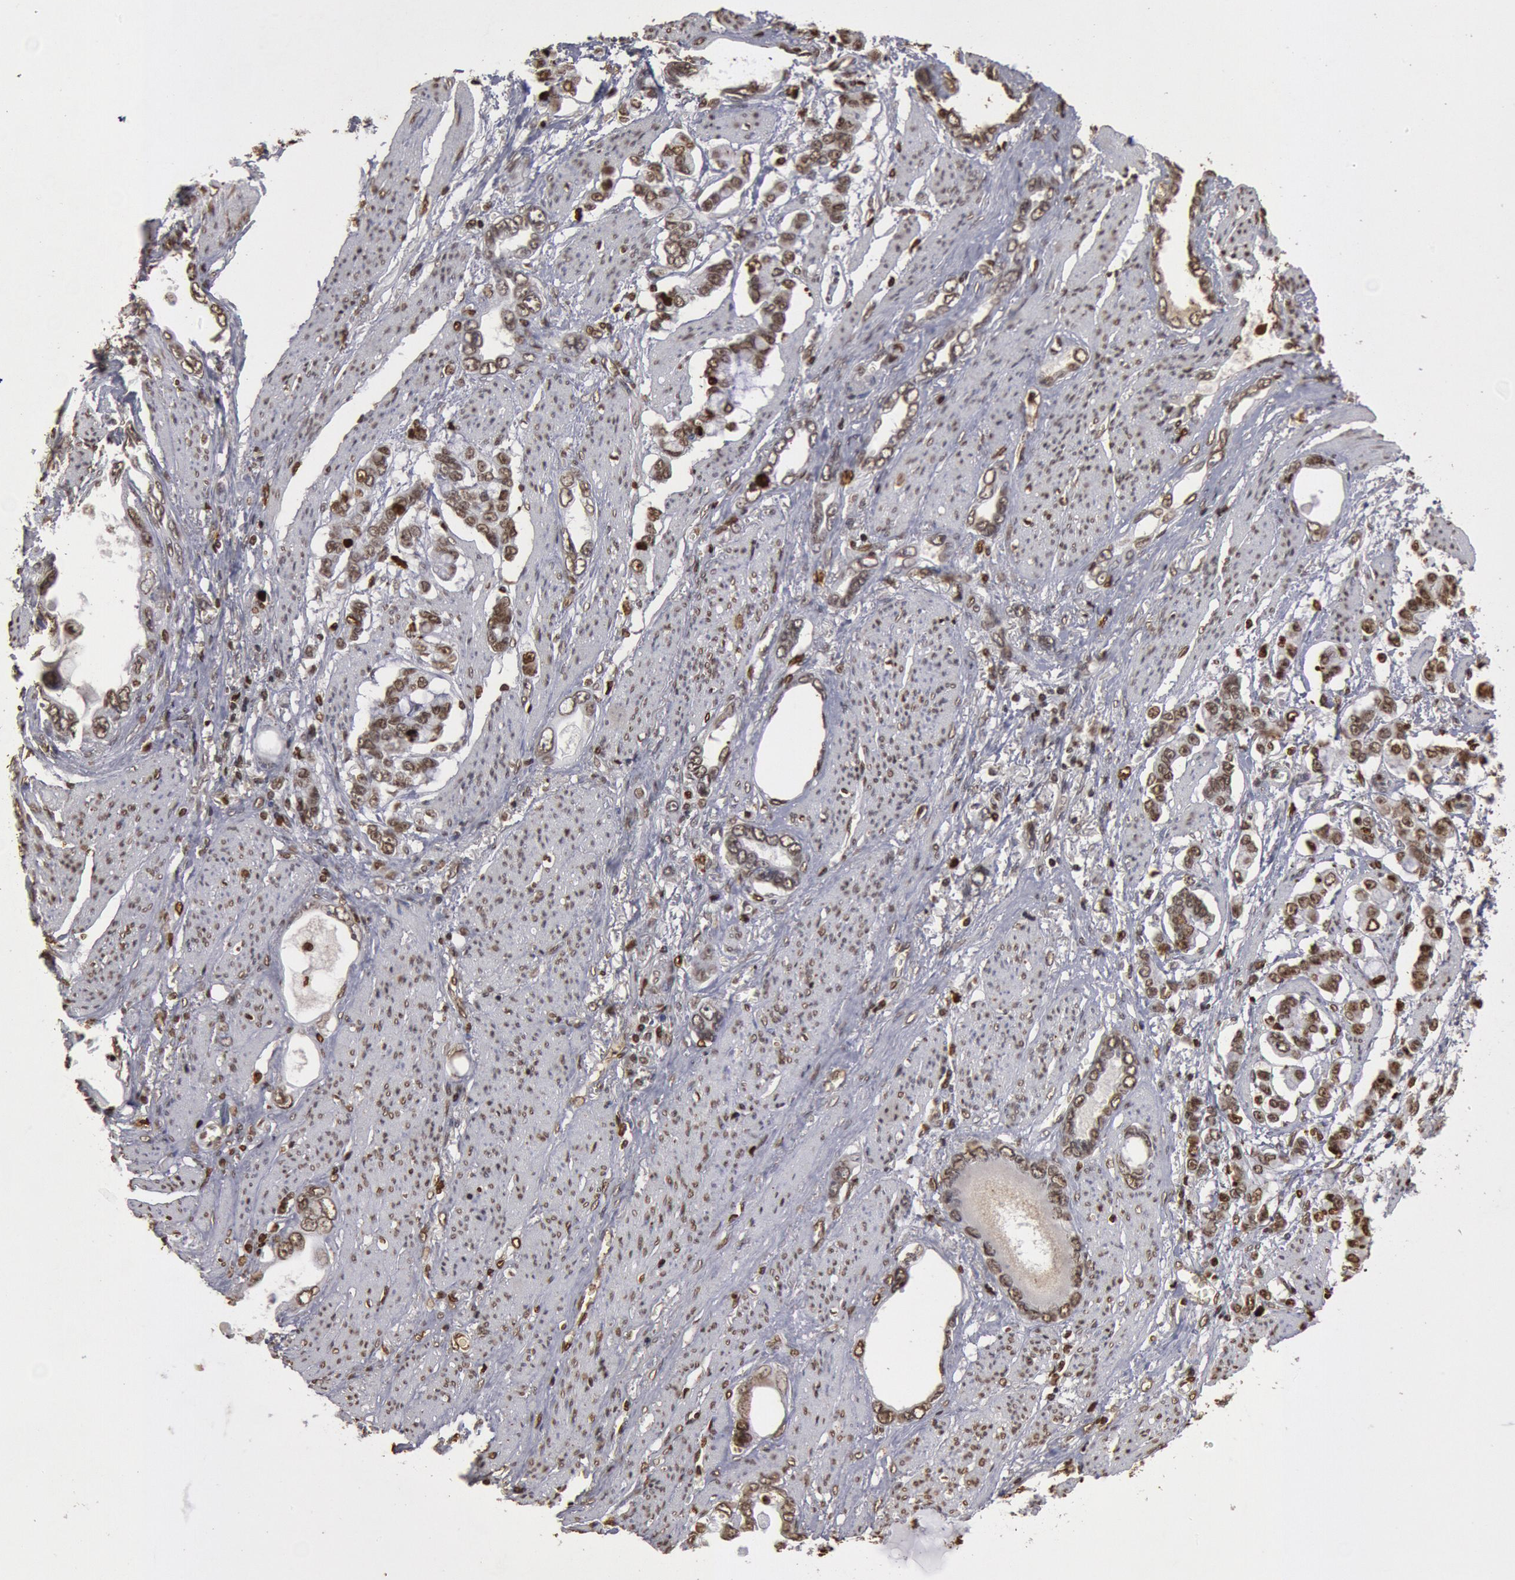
{"staining": {"intensity": "strong", "quantity": ">75%", "location": "nuclear"}, "tissue": "stomach cancer", "cell_type": "Tumor cells", "image_type": "cancer", "snomed": [{"axis": "morphology", "description": "Adenocarcinoma, NOS"}, {"axis": "topography", "description": "Stomach"}], "caption": "Stomach cancer was stained to show a protein in brown. There is high levels of strong nuclear staining in about >75% of tumor cells.", "gene": "FOXA2", "patient": {"sex": "male", "age": 78}}